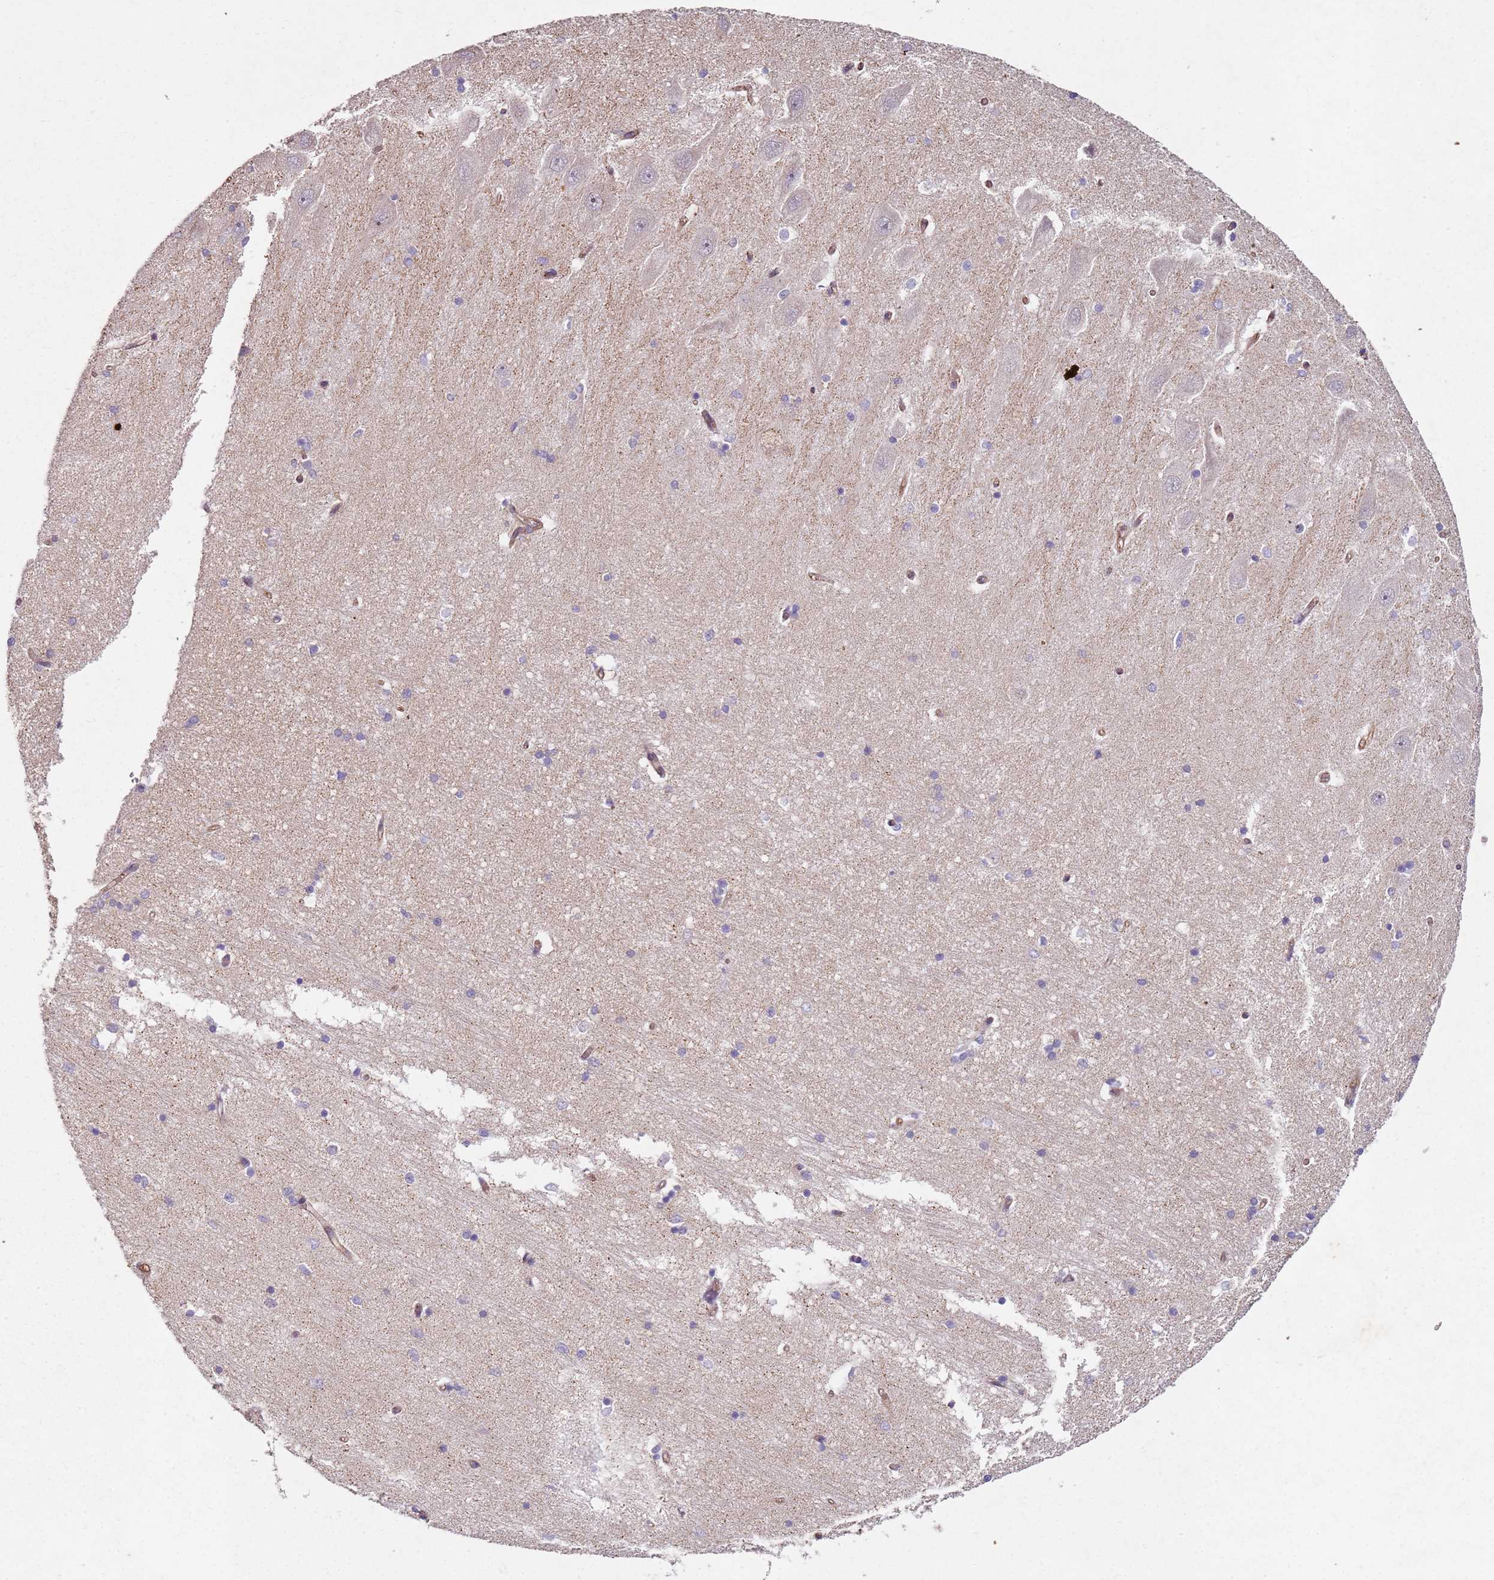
{"staining": {"intensity": "weak", "quantity": "<25%", "location": "cytoplasmic/membranous"}, "tissue": "hippocampus", "cell_type": "Glial cells", "image_type": "normal", "snomed": [{"axis": "morphology", "description": "Normal tissue, NOS"}, {"axis": "topography", "description": "Hippocampus"}], "caption": "The image reveals no significant positivity in glial cells of hippocampus.", "gene": "C2CD4B", "patient": {"sex": "male", "age": 45}}